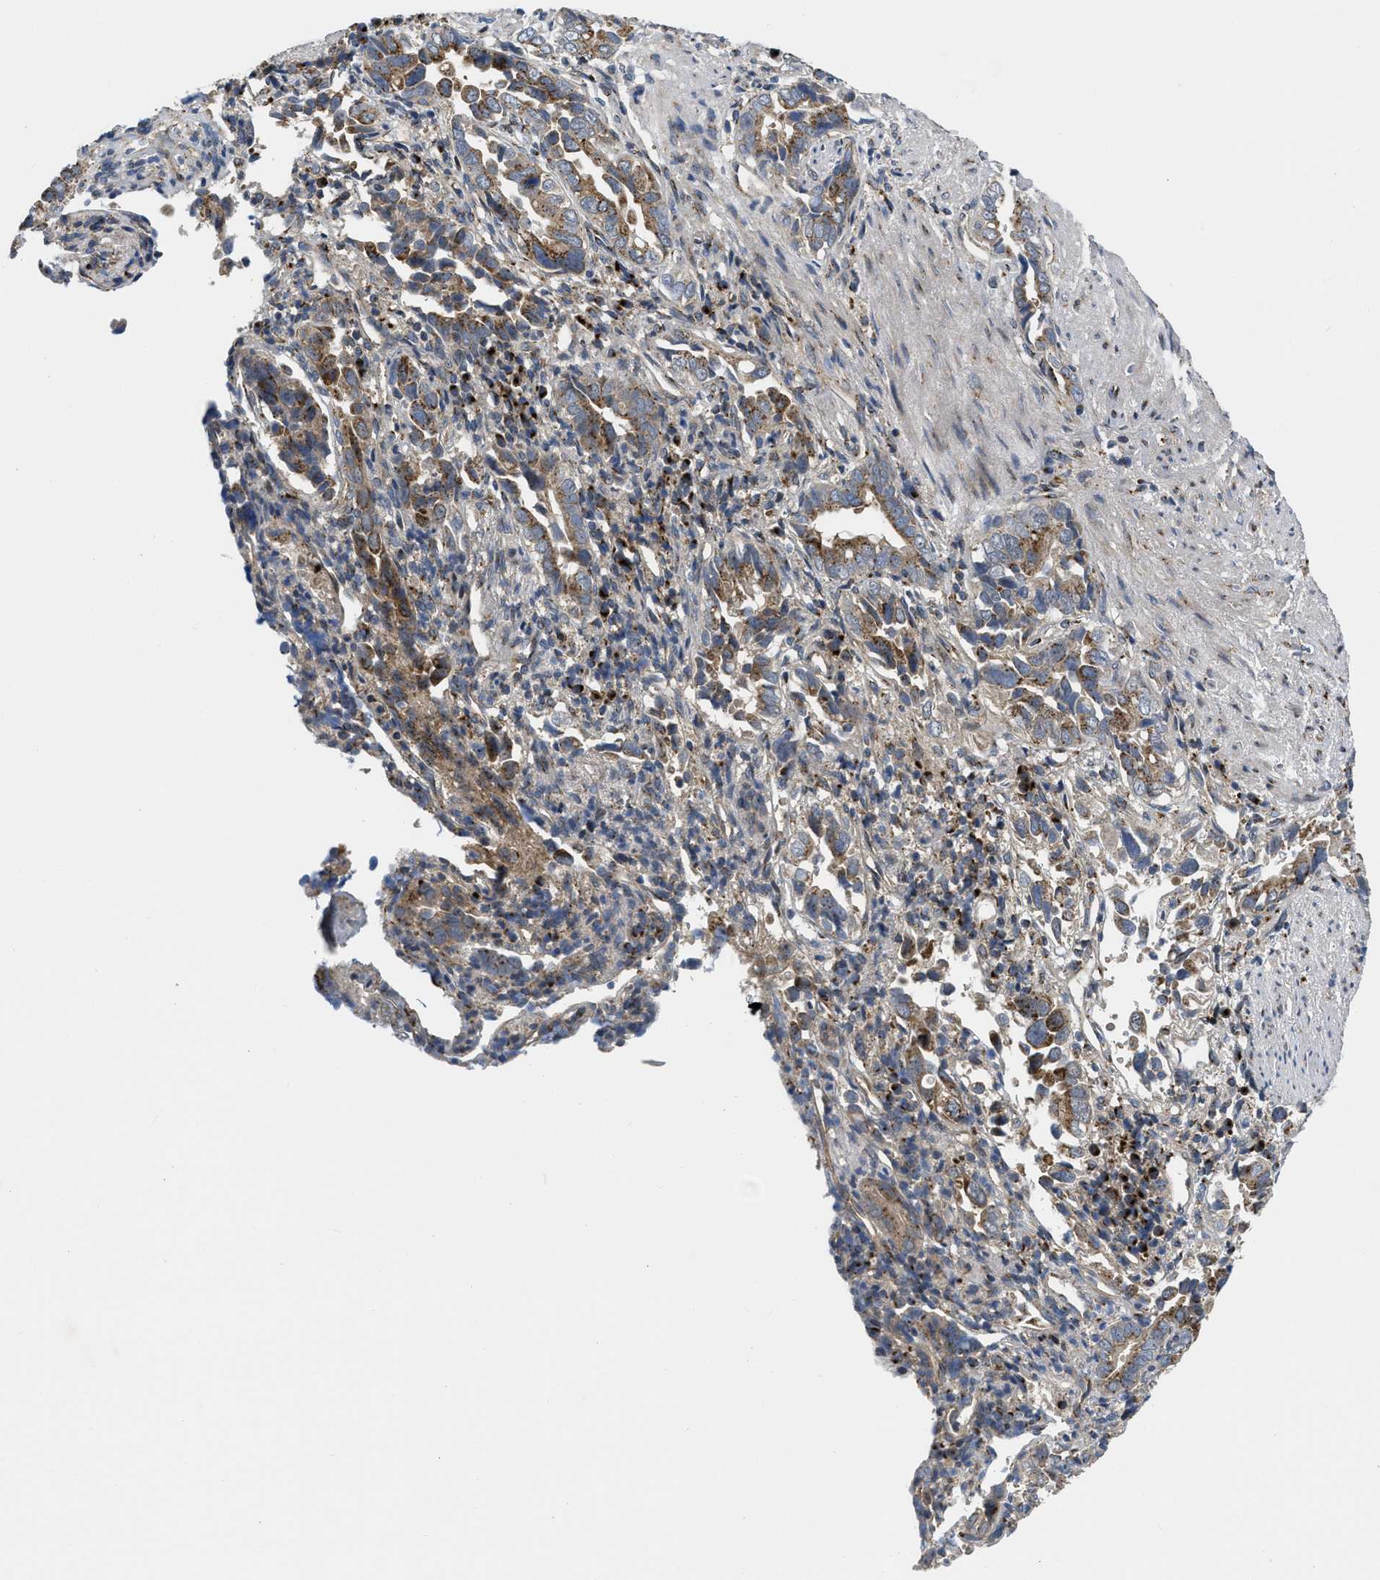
{"staining": {"intensity": "moderate", "quantity": "25%-75%", "location": "cytoplasmic/membranous"}, "tissue": "liver cancer", "cell_type": "Tumor cells", "image_type": "cancer", "snomed": [{"axis": "morphology", "description": "Cholangiocarcinoma"}, {"axis": "topography", "description": "Liver"}], "caption": "Tumor cells display medium levels of moderate cytoplasmic/membranous staining in approximately 25%-75% of cells in human liver cholangiocarcinoma. Nuclei are stained in blue.", "gene": "ZNF70", "patient": {"sex": "female", "age": 79}}